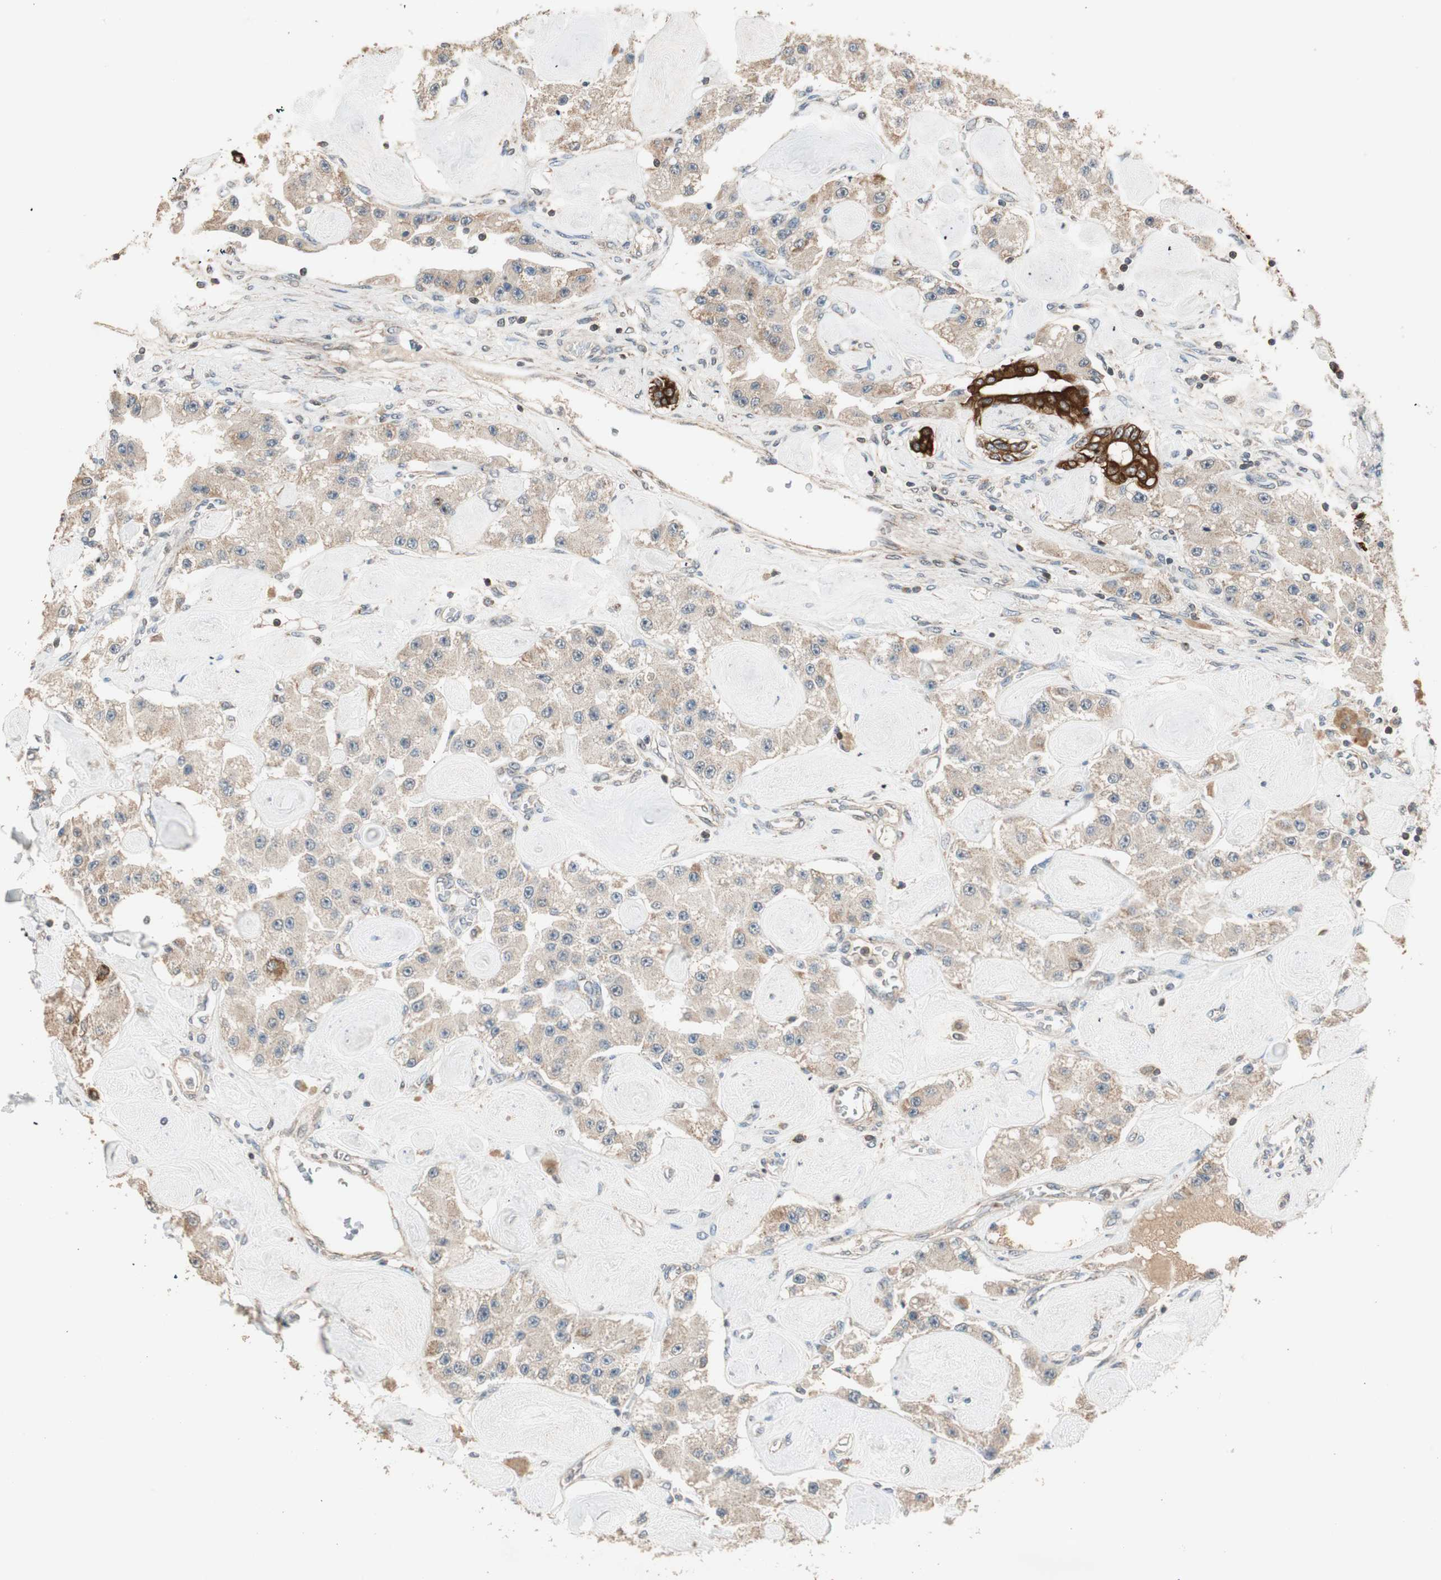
{"staining": {"intensity": "weak", "quantity": "25%-75%", "location": "cytoplasmic/membranous"}, "tissue": "carcinoid", "cell_type": "Tumor cells", "image_type": "cancer", "snomed": [{"axis": "morphology", "description": "Carcinoid, malignant, NOS"}, {"axis": "topography", "description": "Pancreas"}], "caption": "The photomicrograph shows immunohistochemical staining of carcinoid (malignant). There is weak cytoplasmic/membranous expression is present in approximately 25%-75% of tumor cells.", "gene": "TRIM21", "patient": {"sex": "male", "age": 41}}